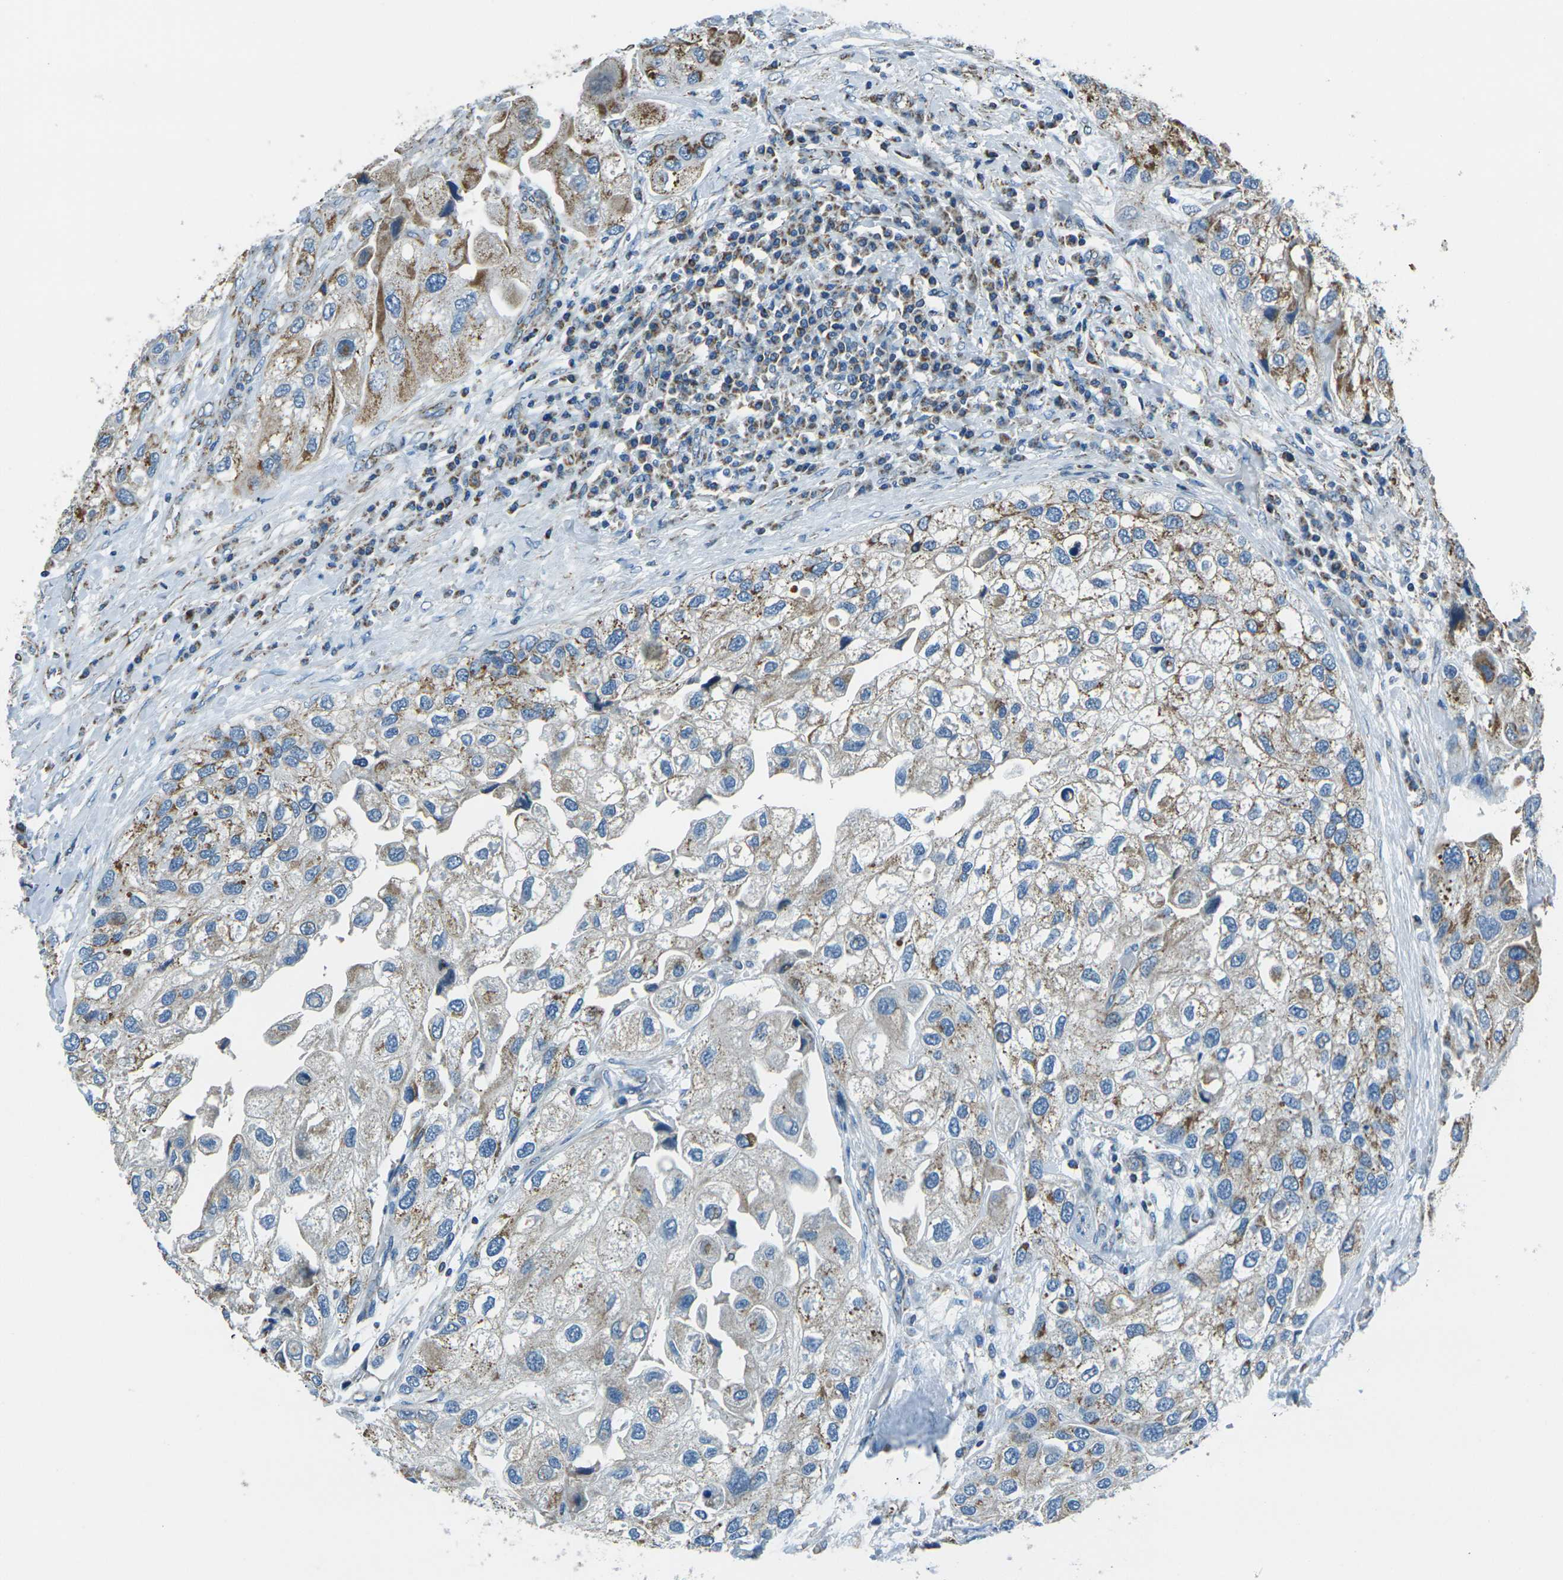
{"staining": {"intensity": "moderate", "quantity": "25%-75%", "location": "cytoplasmic/membranous"}, "tissue": "urothelial cancer", "cell_type": "Tumor cells", "image_type": "cancer", "snomed": [{"axis": "morphology", "description": "Urothelial carcinoma, High grade"}, {"axis": "topography", "description": "Urinary bladder"}], "caption": "Immunohistochemical staining of human high-grade urothelial carcinoma displays medium levels of moderate cytoplasmic/membranous positivity in about 25%-75% of tumor cells.", "gene": "IRF3", "patient": {"sex": "female", "age": 64}}